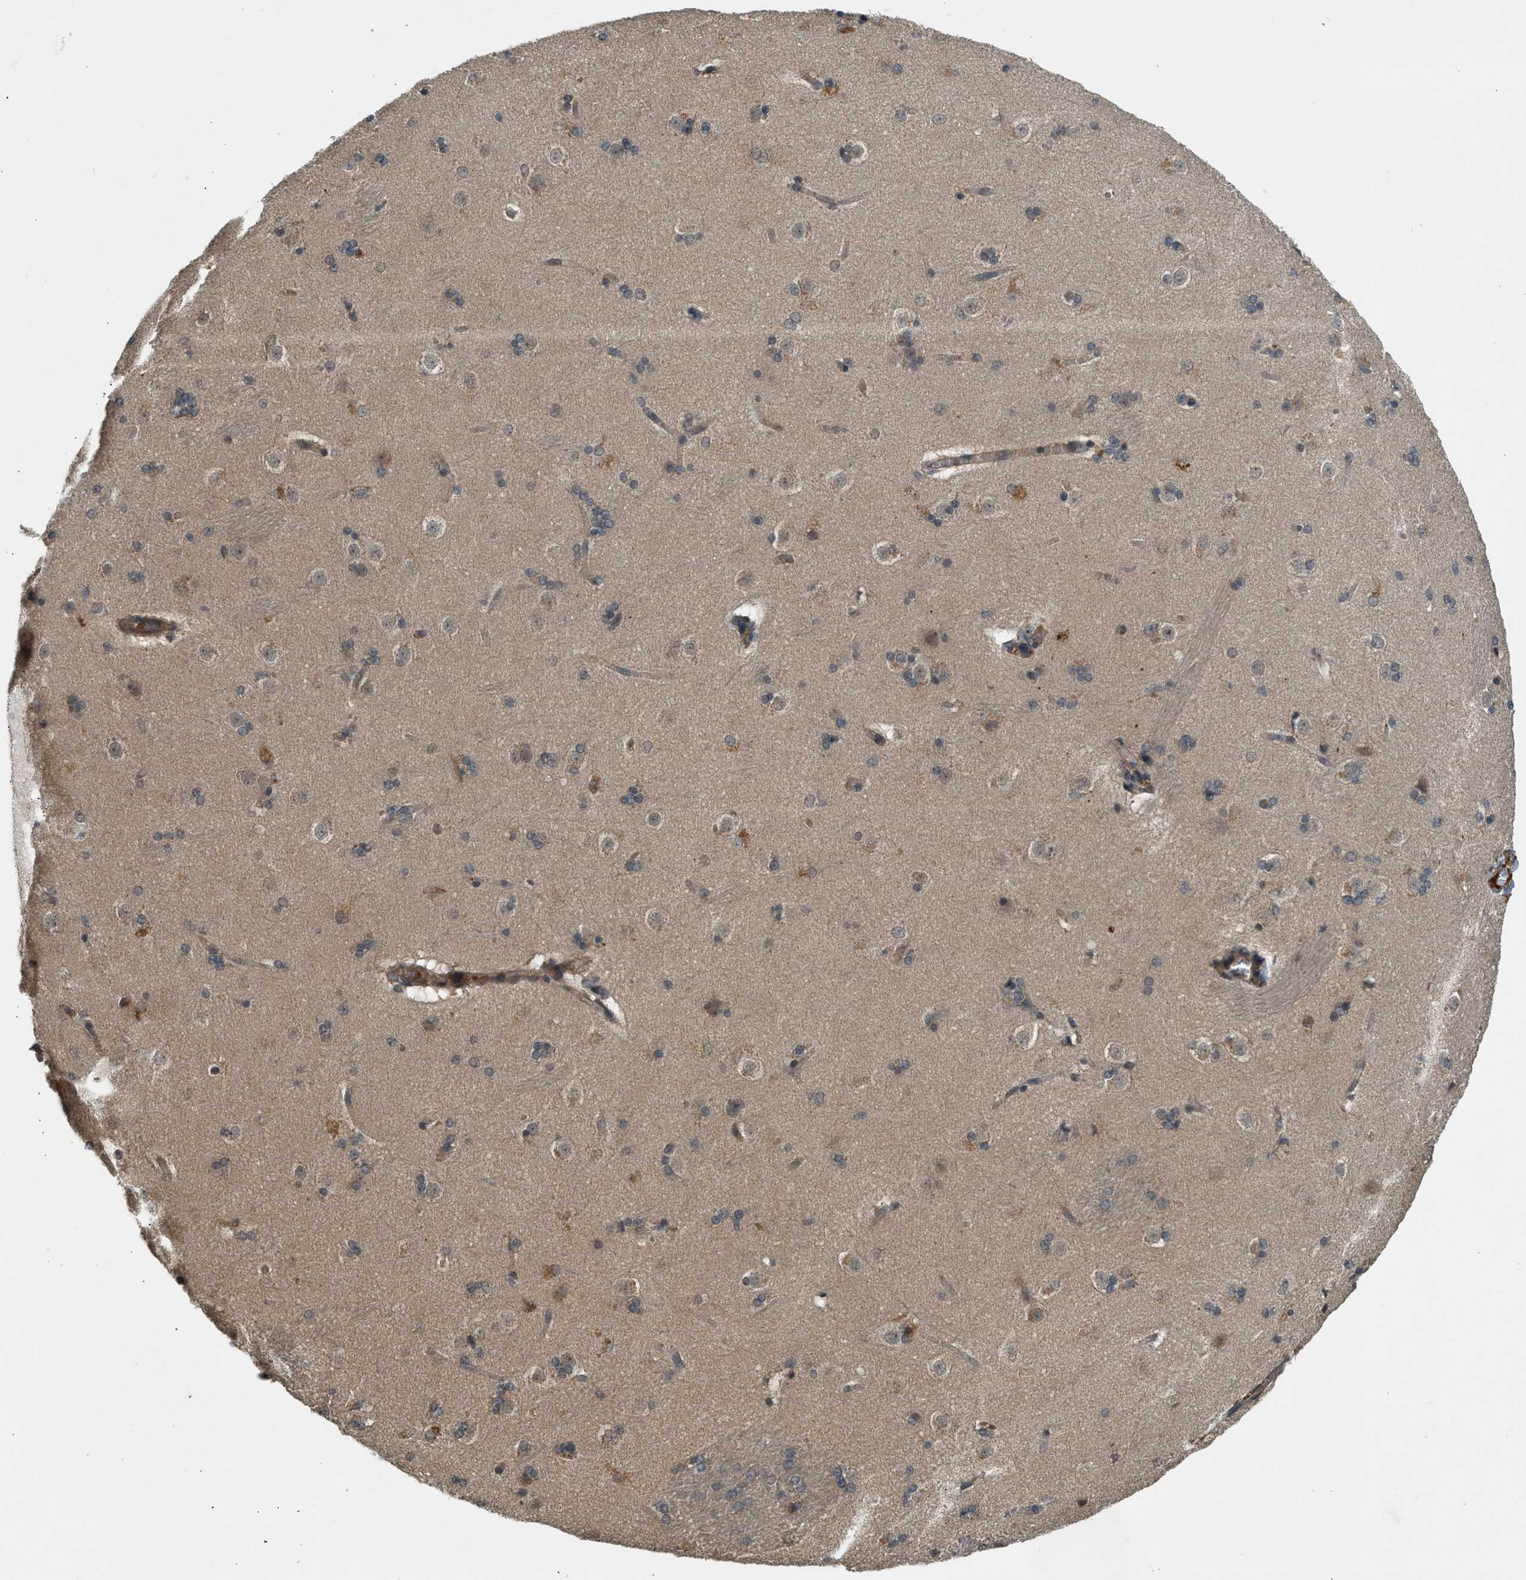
{"staining": {"intensity": "weak", "quantity": "<25%", "location": "cytoplasmic/membranous"}, "tissue": "caudate", "cell_type": "Glial cells", "image_type": "normal", "snomed": [{"axis": "morphology", "description": "Normal tissue, NOS"}, {"axis": "topography", "description": "Lateral ventricle wall"}], "caption": "This histopathology image is of unremarkable caudate stained with immunohistochemistry to label a protein in brown with the nuclei are counter-stained blue. There is no staining in glial cells.", "gene": "ADCY8", "patient": {"sex": "female", "age": 19}}